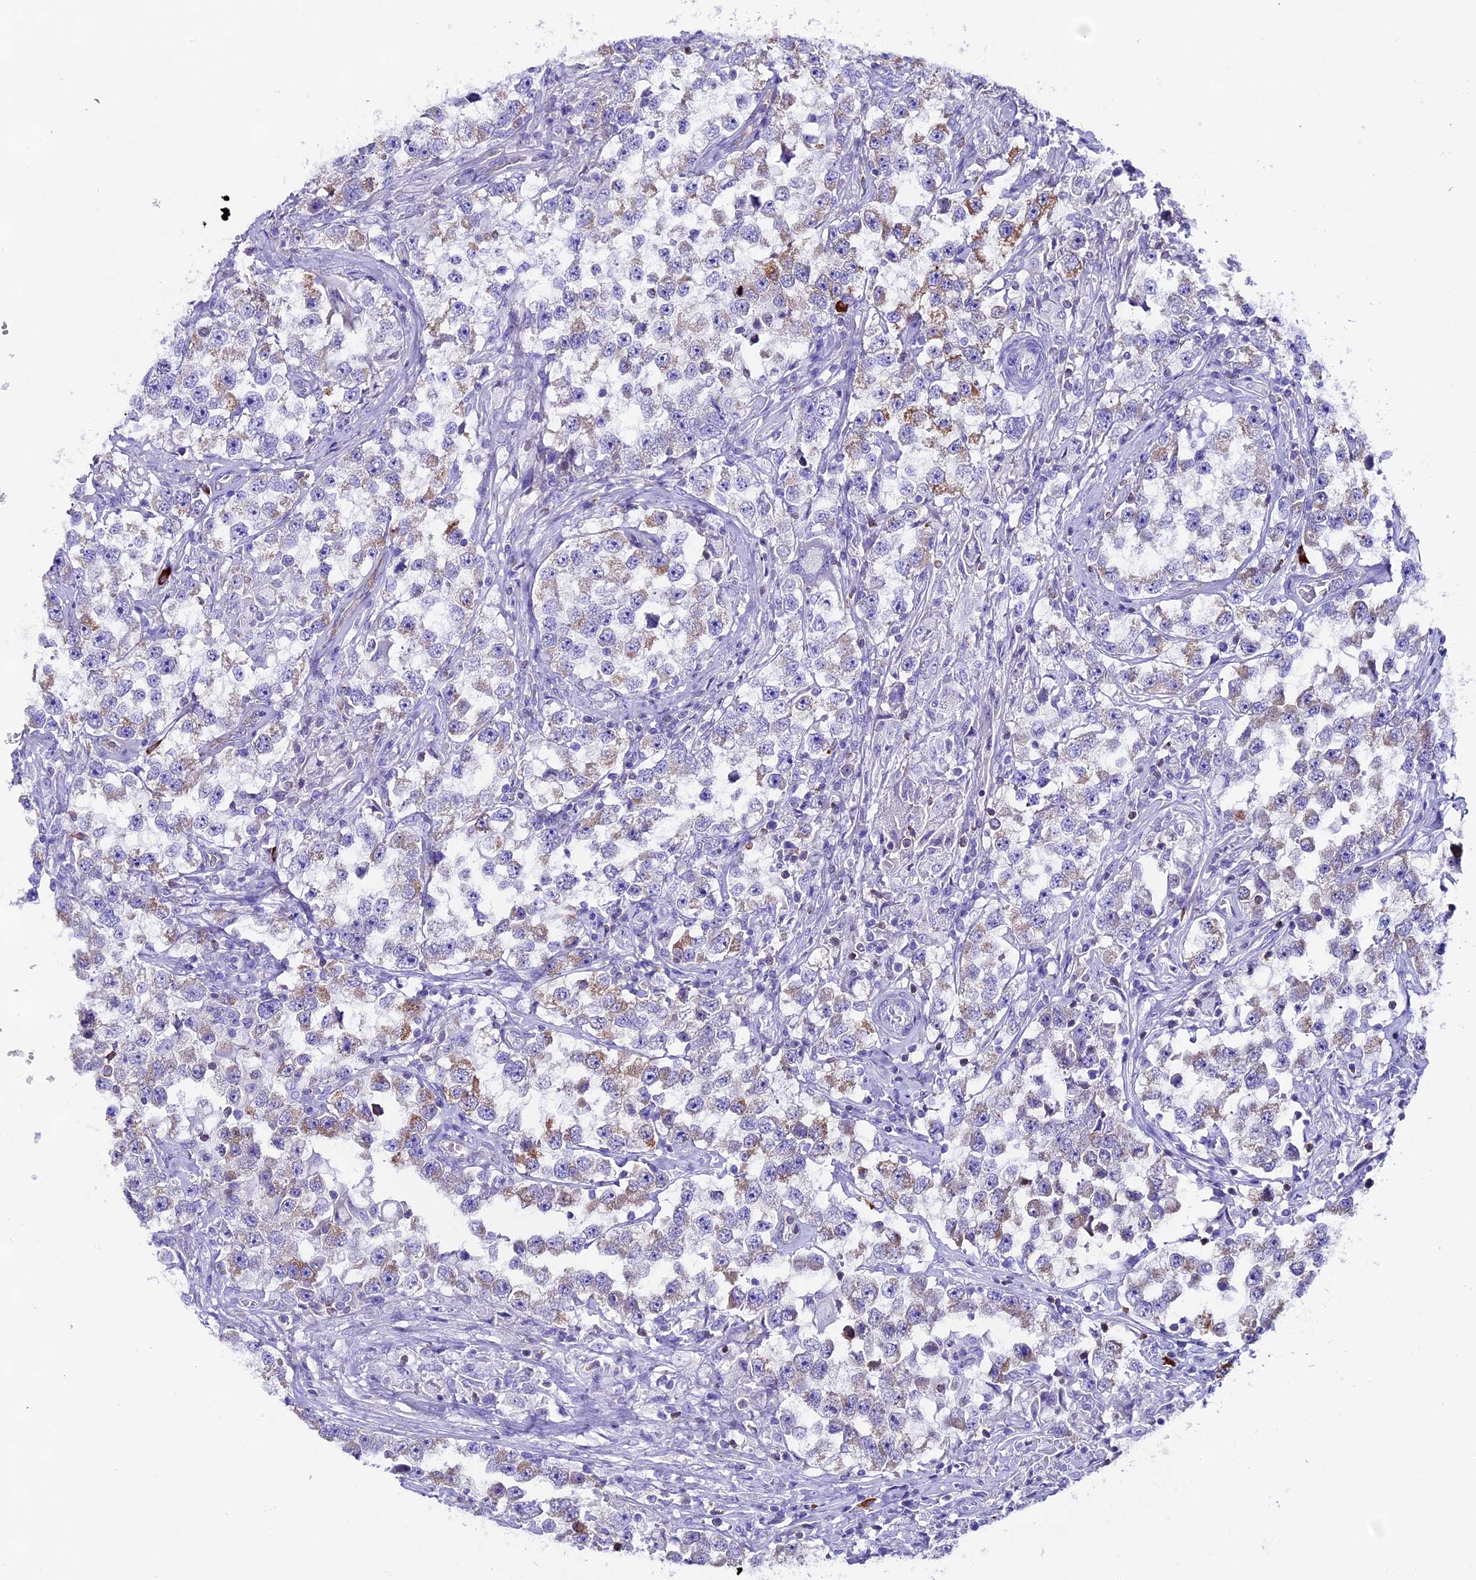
{"staining": {"intensity": "moderate", "quantity": "<25%", "location": "cytoplasmic/membranous"}, "tissue": "testis cancer", "cell_type": "Tumor cells", "image_type": "cancer", "snomed": [{"axis": "morphology", "description": "Seminoma, NOS"}, {"axis": "topography", "description": "Testis"}], "caption": "IHC photomicrograph of human testis cancer (seminoma) stained for a protein (brown), which displays low levels of moderate cytoplasmic/membranous staining in approximately <25% of tumor cells.", "gene": "FKBP11", "patient": {"sex": "male", "age": 46}}